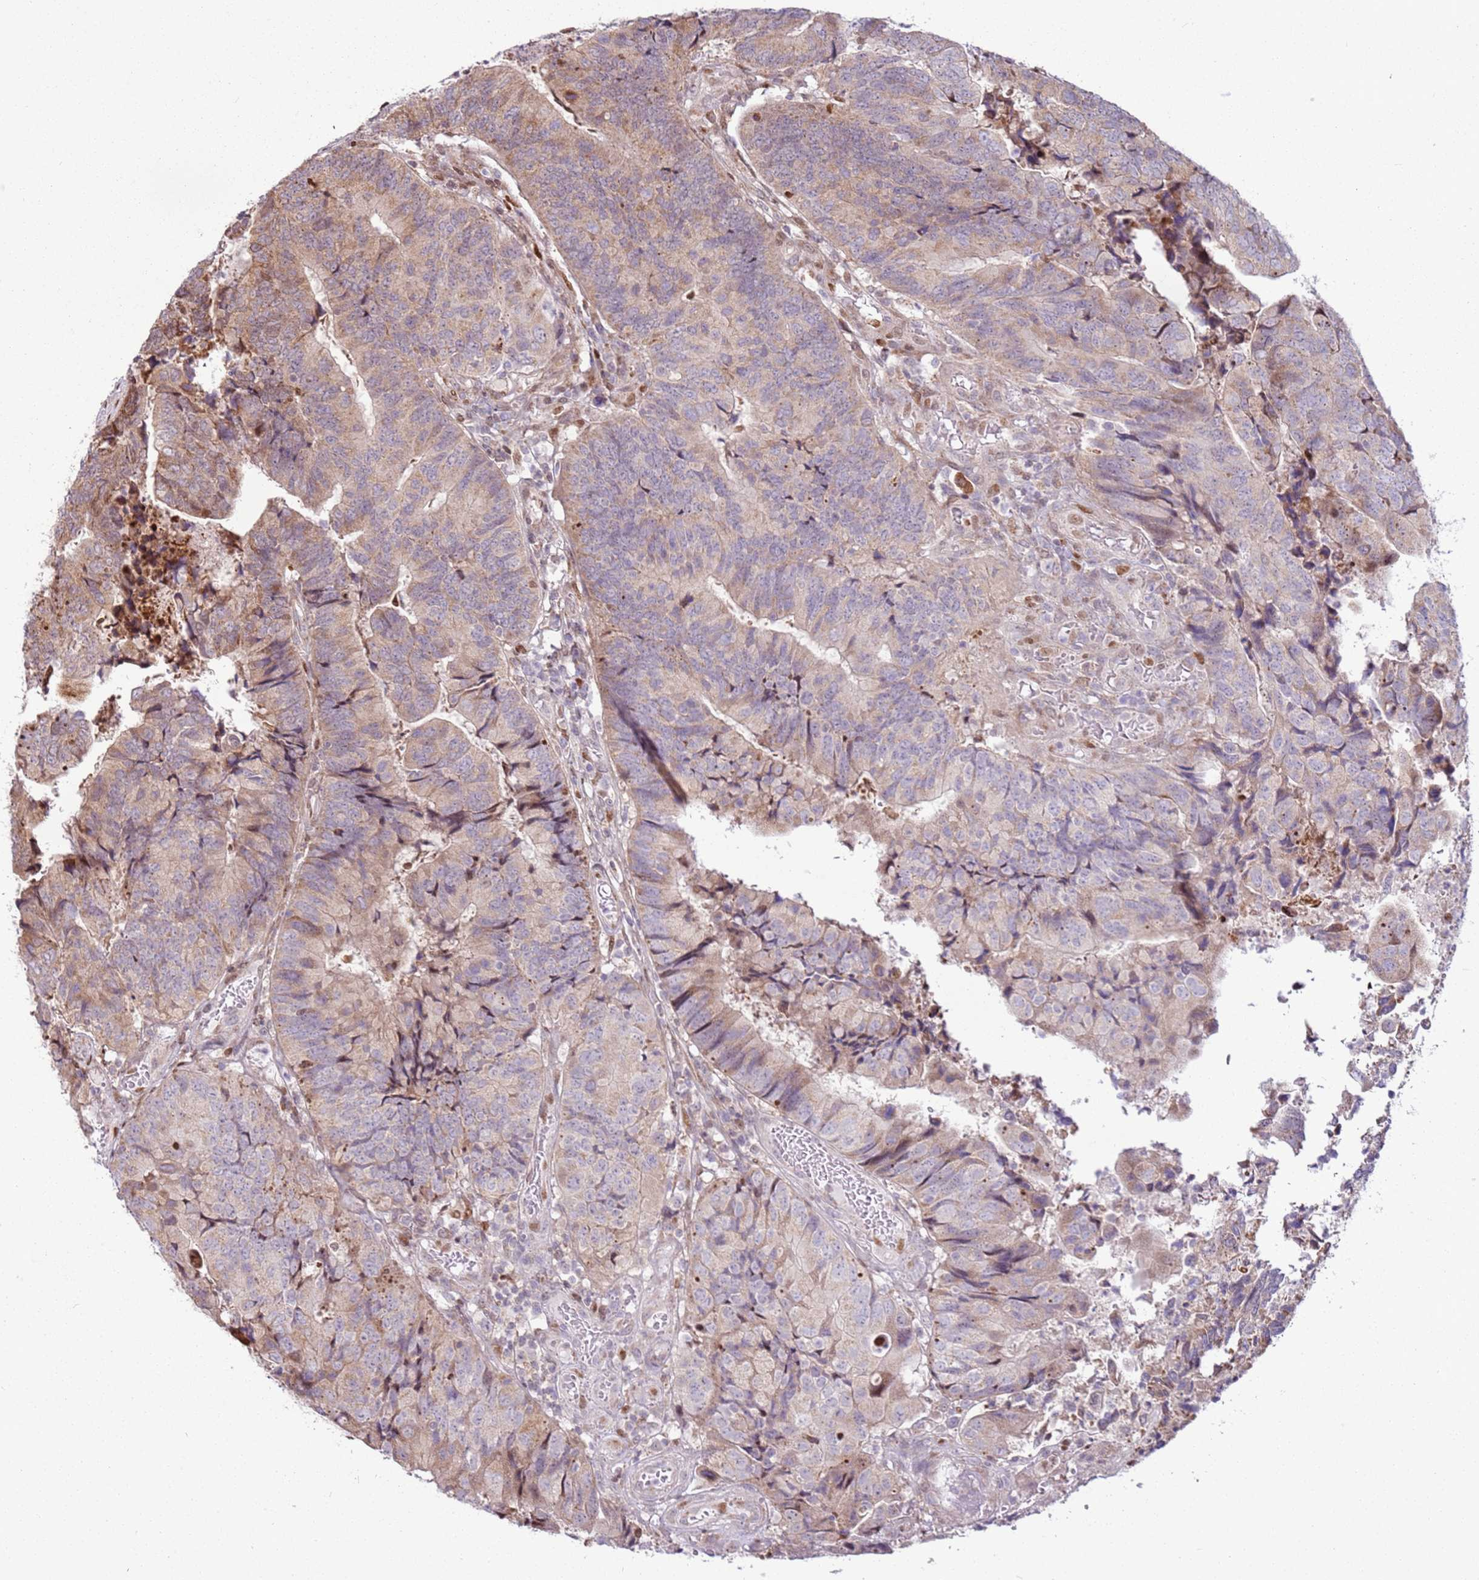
{"staining": {"intensity": "moderate", "quantity": "<25%", "location": "cytoplasmic/membranous,nuclear"}, "tissue": "colorectal cancer", "cell_type": "Tumor cells", "image_type": "cancer", "snomed": [{"axis": "morphology", "description": "Adenocarcinoma, NOS"}, {"axis": "topography", "description": "Colon"}], "caption": "Colorectal cancer (adenocarcinoma) tissue displays moderate cytoplasmic/membranous and nuclear staining in approximately <25% of tumor cells", "gene": "PCTP", "patient": {"sex": "female", "age": 67}}